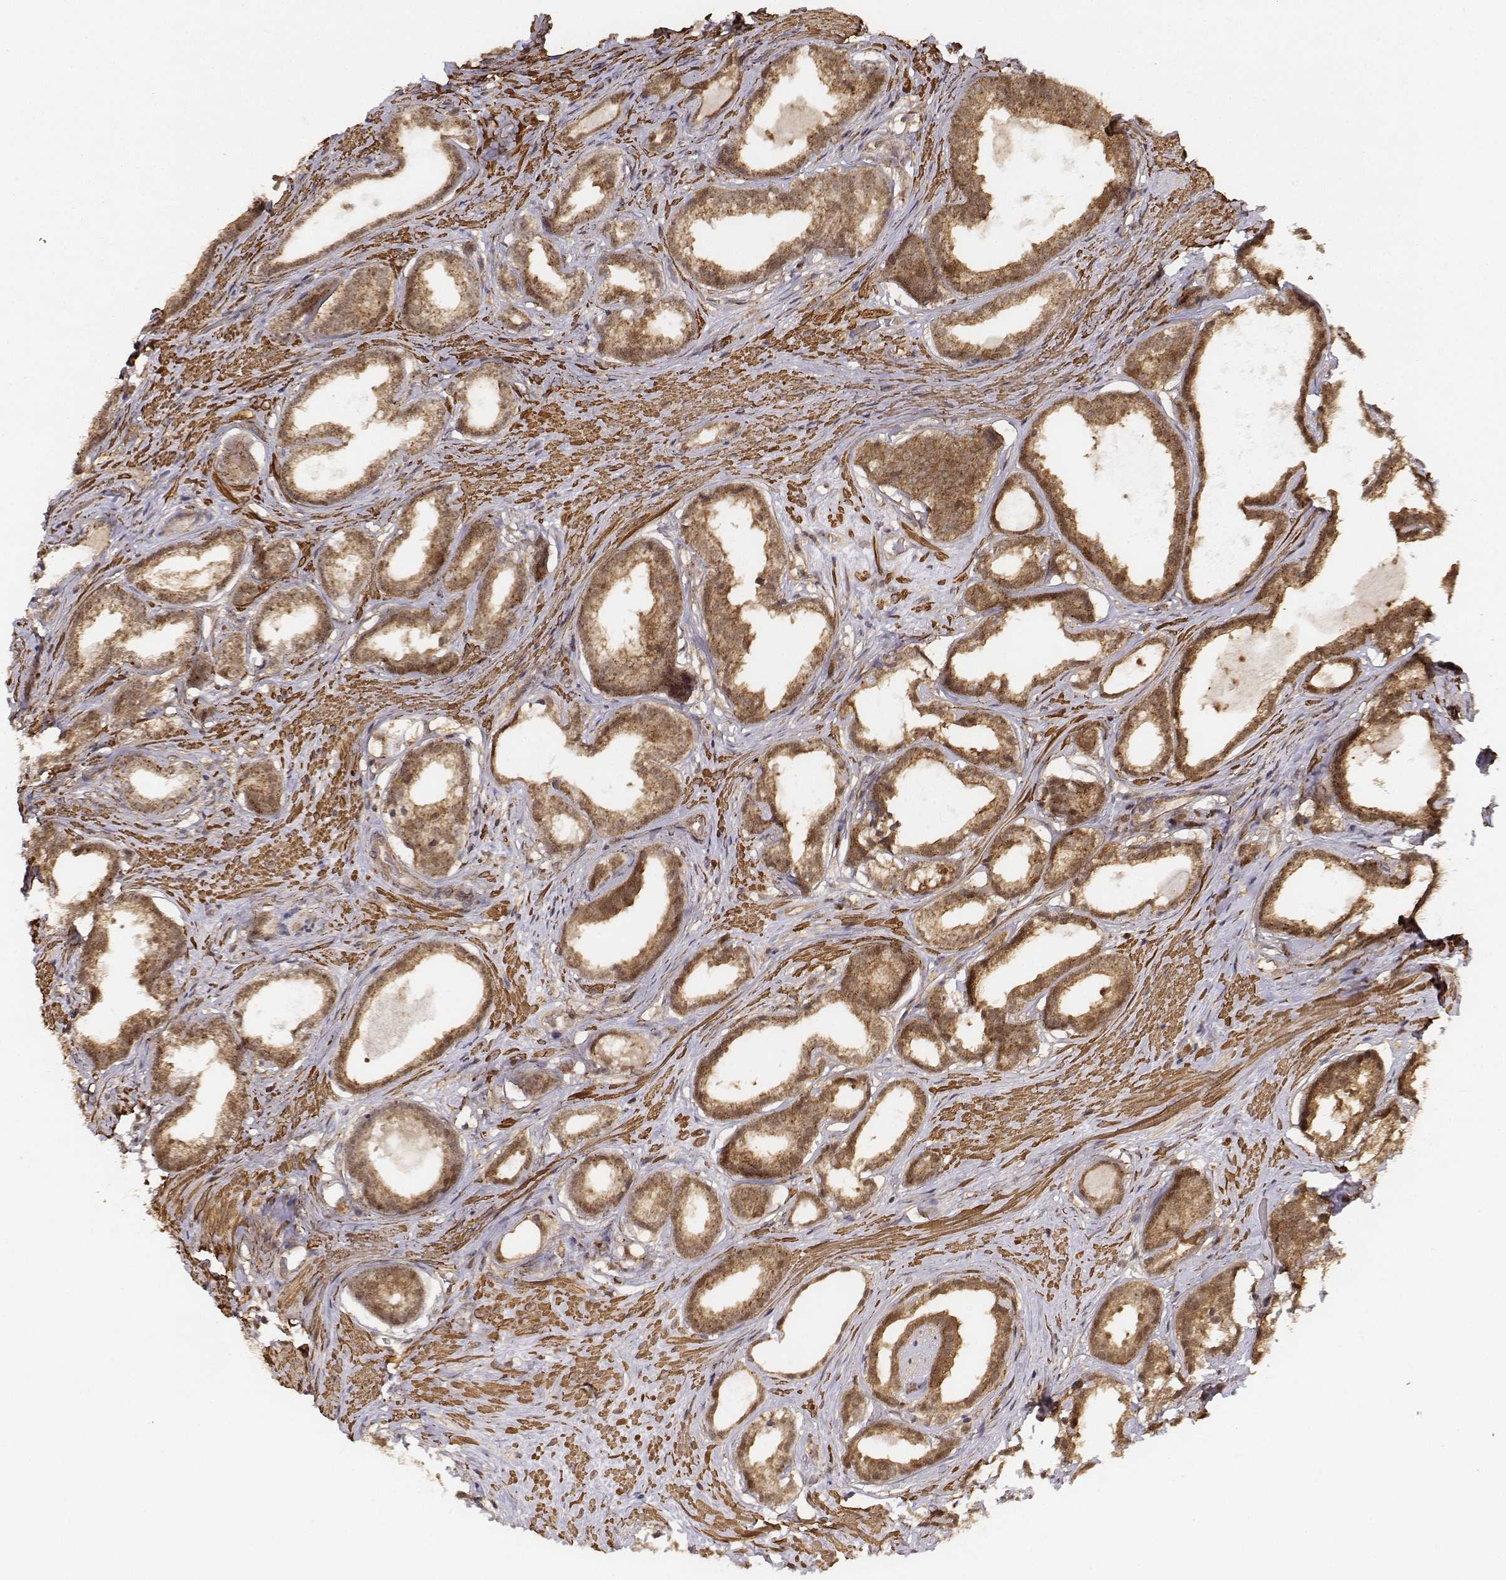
{"staining": {"intensity": "moderate", "quantity": ">75%", "location": "cytoplasmic/membranous,nuclear"}, "tissue": "prostate cancer", "cell_type": "Tumor cells", "image_type": "cancer", "snomed": [{"axis": "morphology", "description": "Adenocarcinoma, Low grade"}, {"axis": "topography", "description": "Prostate"}], "caption": "The immunohistochemical stain labels moderate cytoplasmic/membranous and nuclear expression in tumor cells of prostate low-grade adenocarcinoma tissue. Immunohistochemistry stains the protein of interest in brown and the nuclei are stained blue.", "gene": "ZFYVE19", "patient": {"sex": "male", "age": 65}}